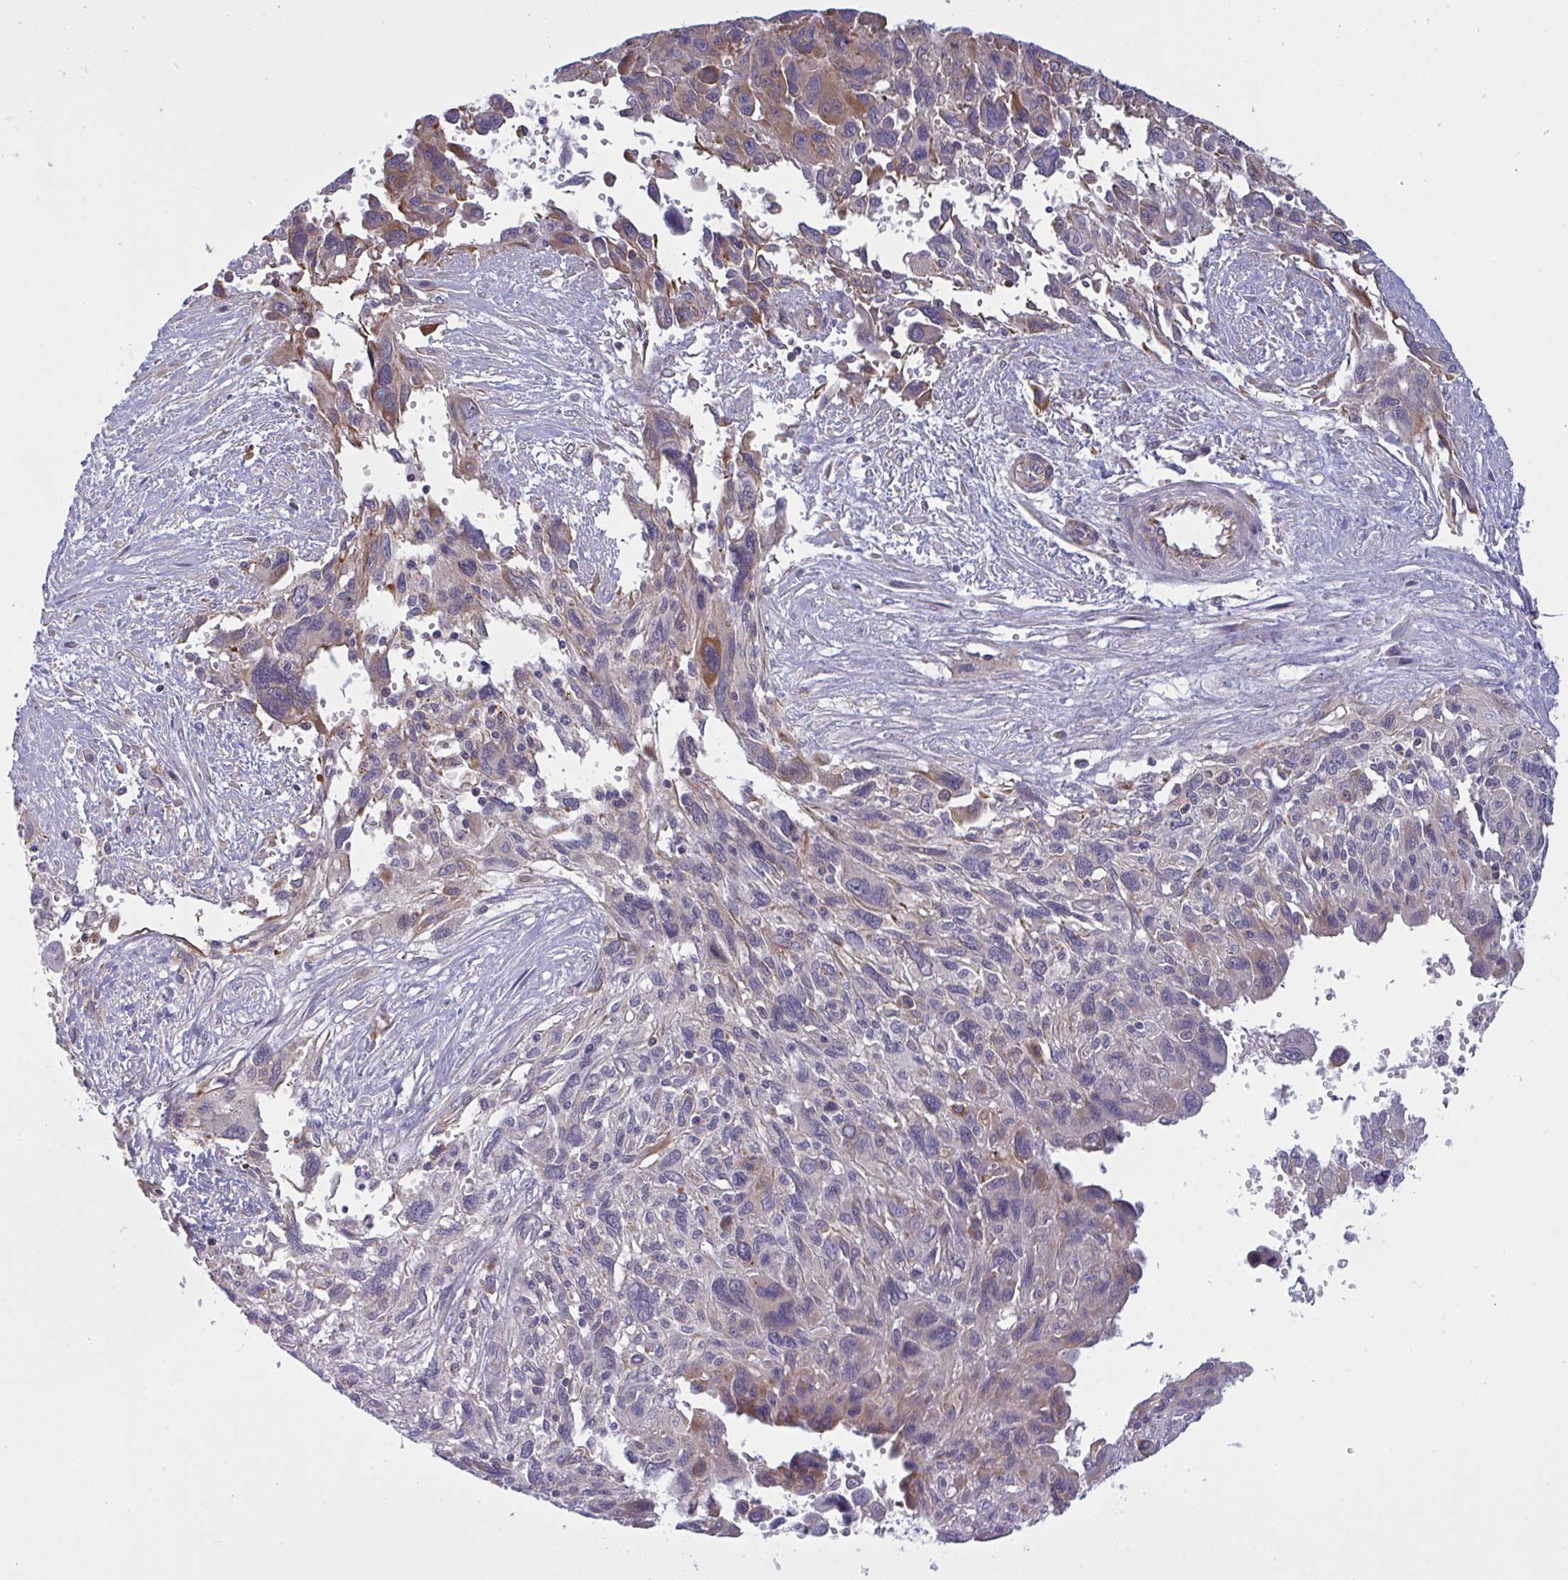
{"staining": {"intensity": "moderate", "quantity": "<25%", "location": "cytoplasmic/membranous"}, "tissue": "pancreatic cancer", "cell_type": "Tumor cells", "image_type": "cancer", "snomed": [{"axis": "morphology", "description": "Adenocarcinoma, NOS"}, {"axis": "topography", "description": "Pancreas"}], "caption": "Protein staining reveals moderate cytoplasmic/membranous staining in about <25% of tumor cells in pancreatic adenocarcinoma. (brown staining indicates protein expression, while blue staining denotes nuclei).", "gene": "DCBLD1", "patient": {"sex": "female", "age": 47}}